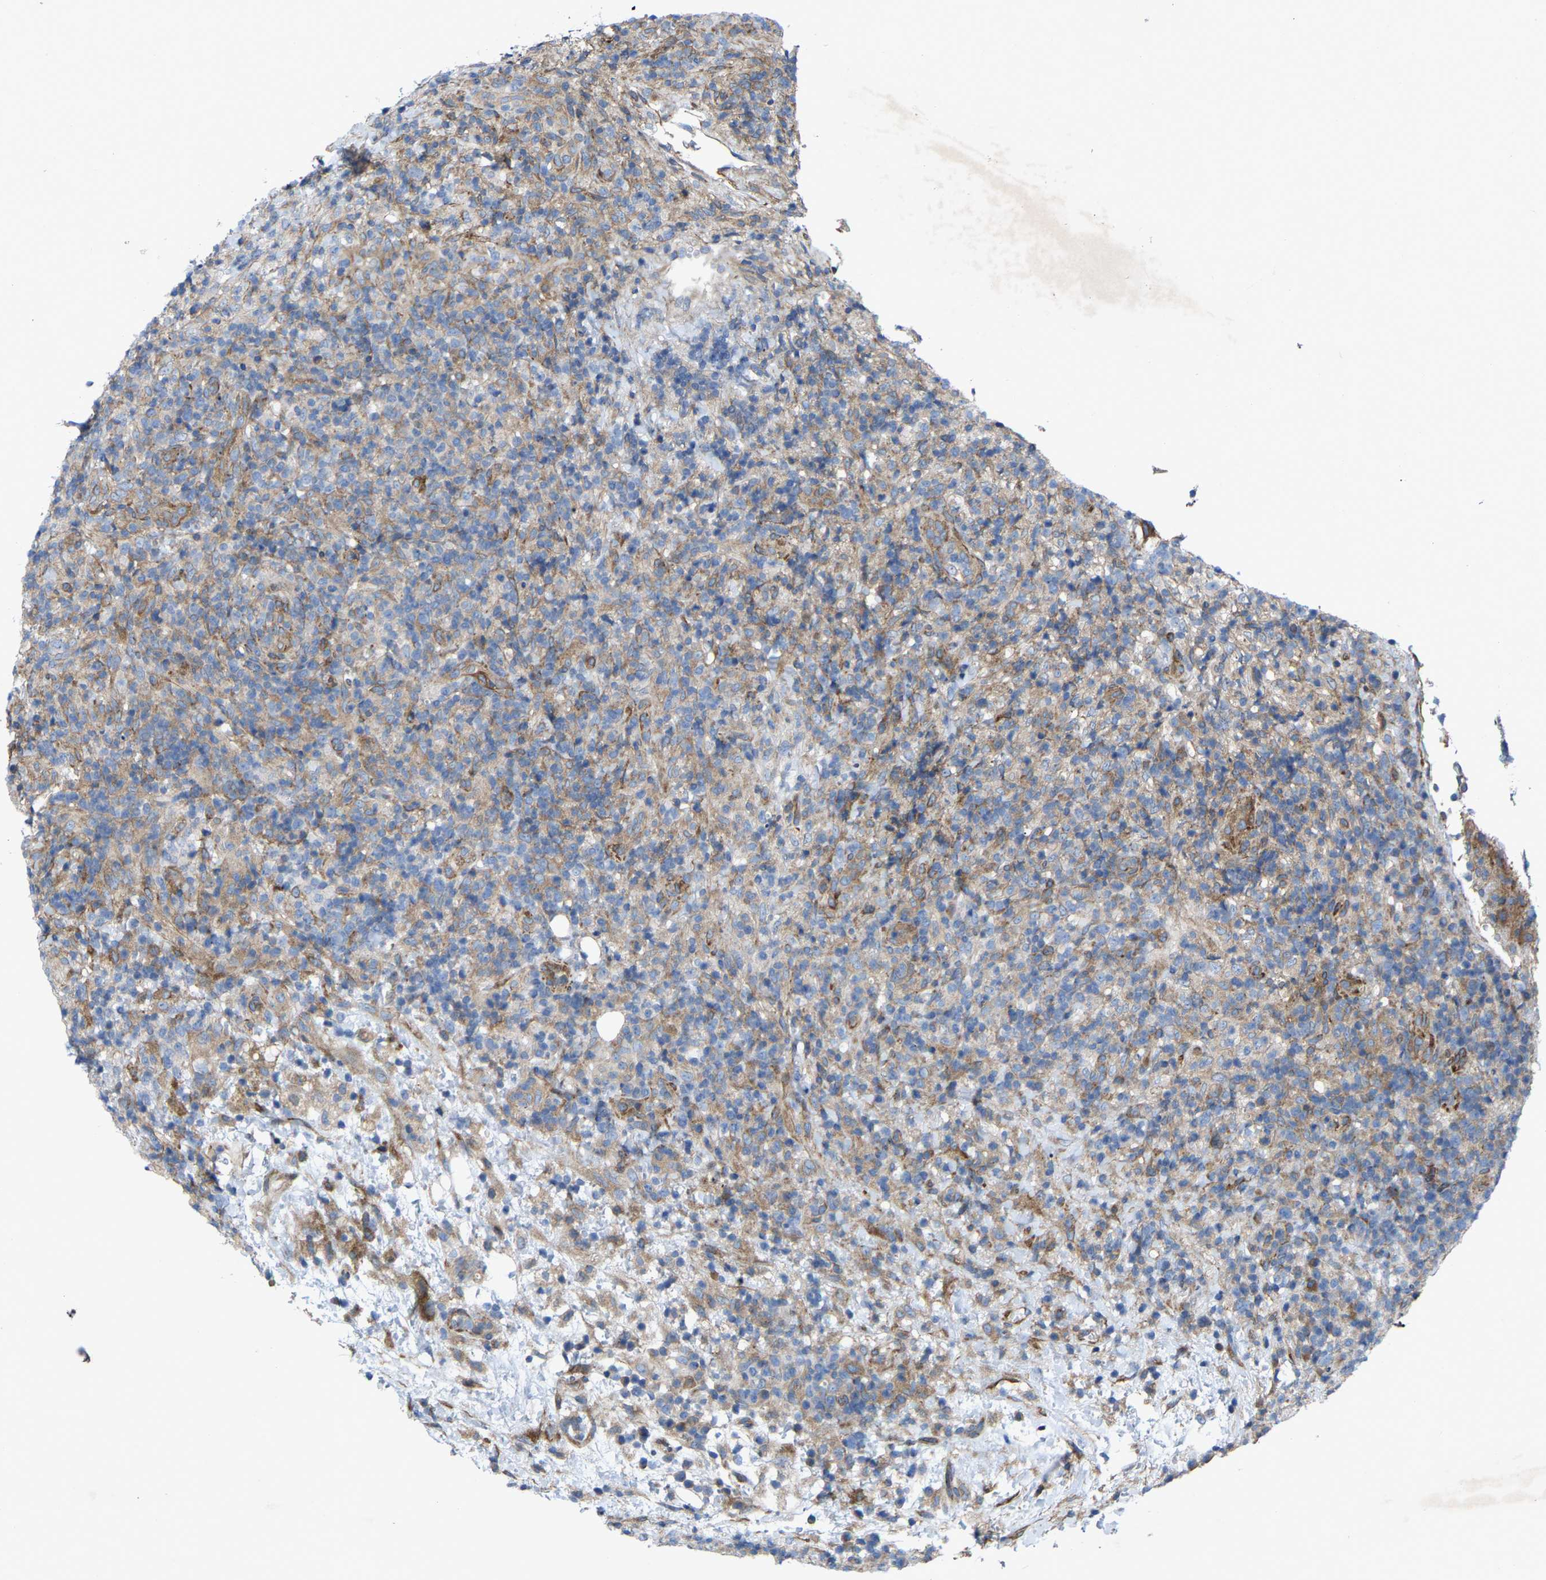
{"staining": {"intensity": "weak", "quantity": "25%-75%", "location": "cytoplasmic/membranous"}, "tissue": "lymphoma", "cell_type": "Tumor cells", "image_type": "cancer", "snomed": [{"axis": "morphology", "description": "Malignant lymphoma, non-Hodgkin's type, High grade"}, {"axis": "topography", "description": "Lymph node"}], "caption": "IHC staining of malignant lymphoma, non-Hodgkin's type (high-grade), which shows low levels of weak cytoplasmic/membranous expression in about 25%-75% of tumor cells indicating weak cytoplasmic/membranous protein positivity. The staining was performed using DAB (3,3'-diaminobenzidine) (brown) for protein detection and nuclei were counterstained in hematoxylin (blue).", "gene": "TOR1B", "patient": {"sex": "female", "age": 76}}